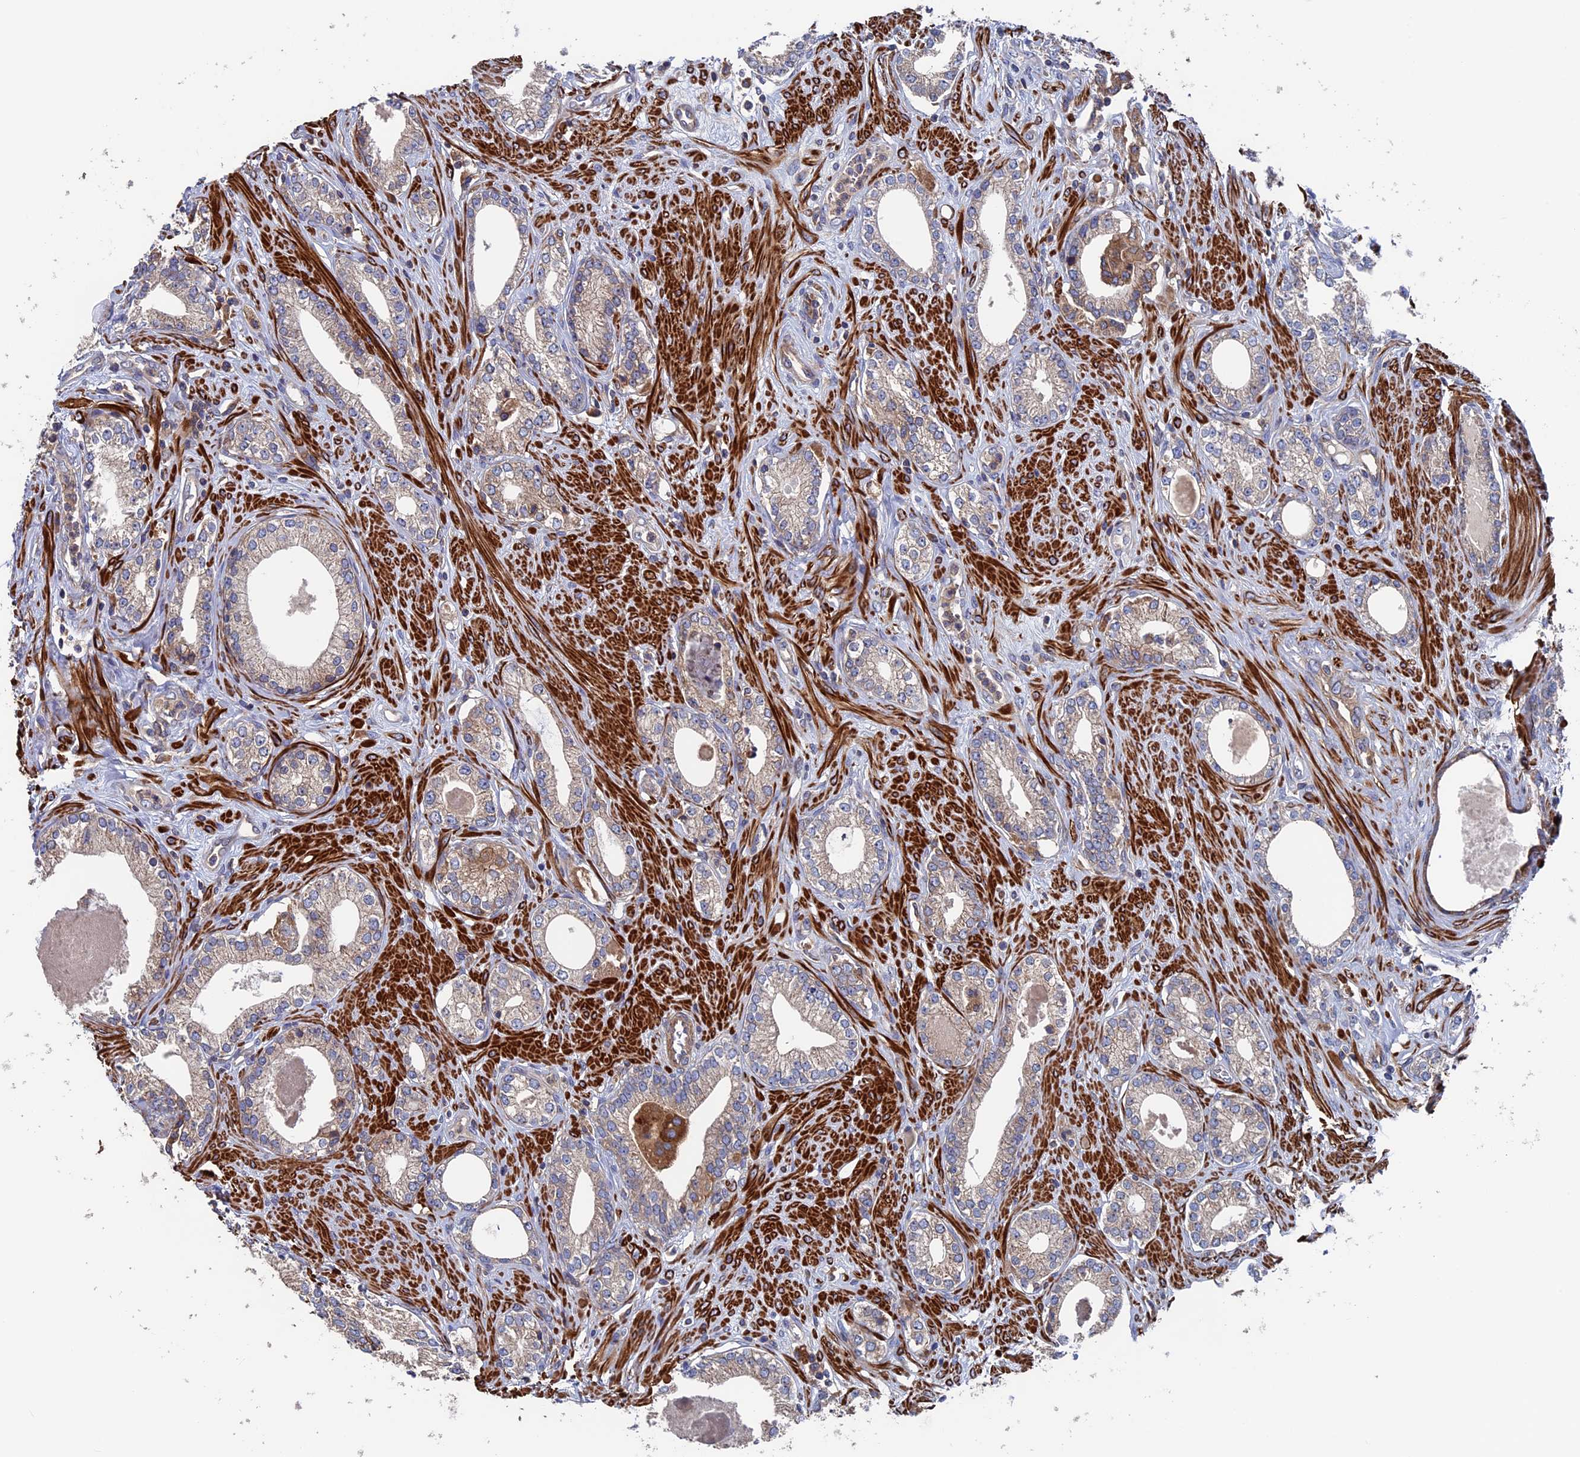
{"staining": {"intensity": "weak", "quantity": "25%-75%", "location": "cytoplasmic/membranous"}, "tissue": "prostate cancer", "cell_type": "Tumor cells", "image_type": "cancer", "snomed": [{"axis": "morphology", "description": "Adenocarcinoma, High grade"}, {"axis": "topography", "description": "Prostate"}], "caption": "The micrograph exhibits staining of high-grade adenocarcinoma (prostate), revealing weak cytoplasmic/membranous protein staining (brown color) within tumor cells.", "gene": "DNAJC3", "patient": {"sex": "male", "age": 63}}